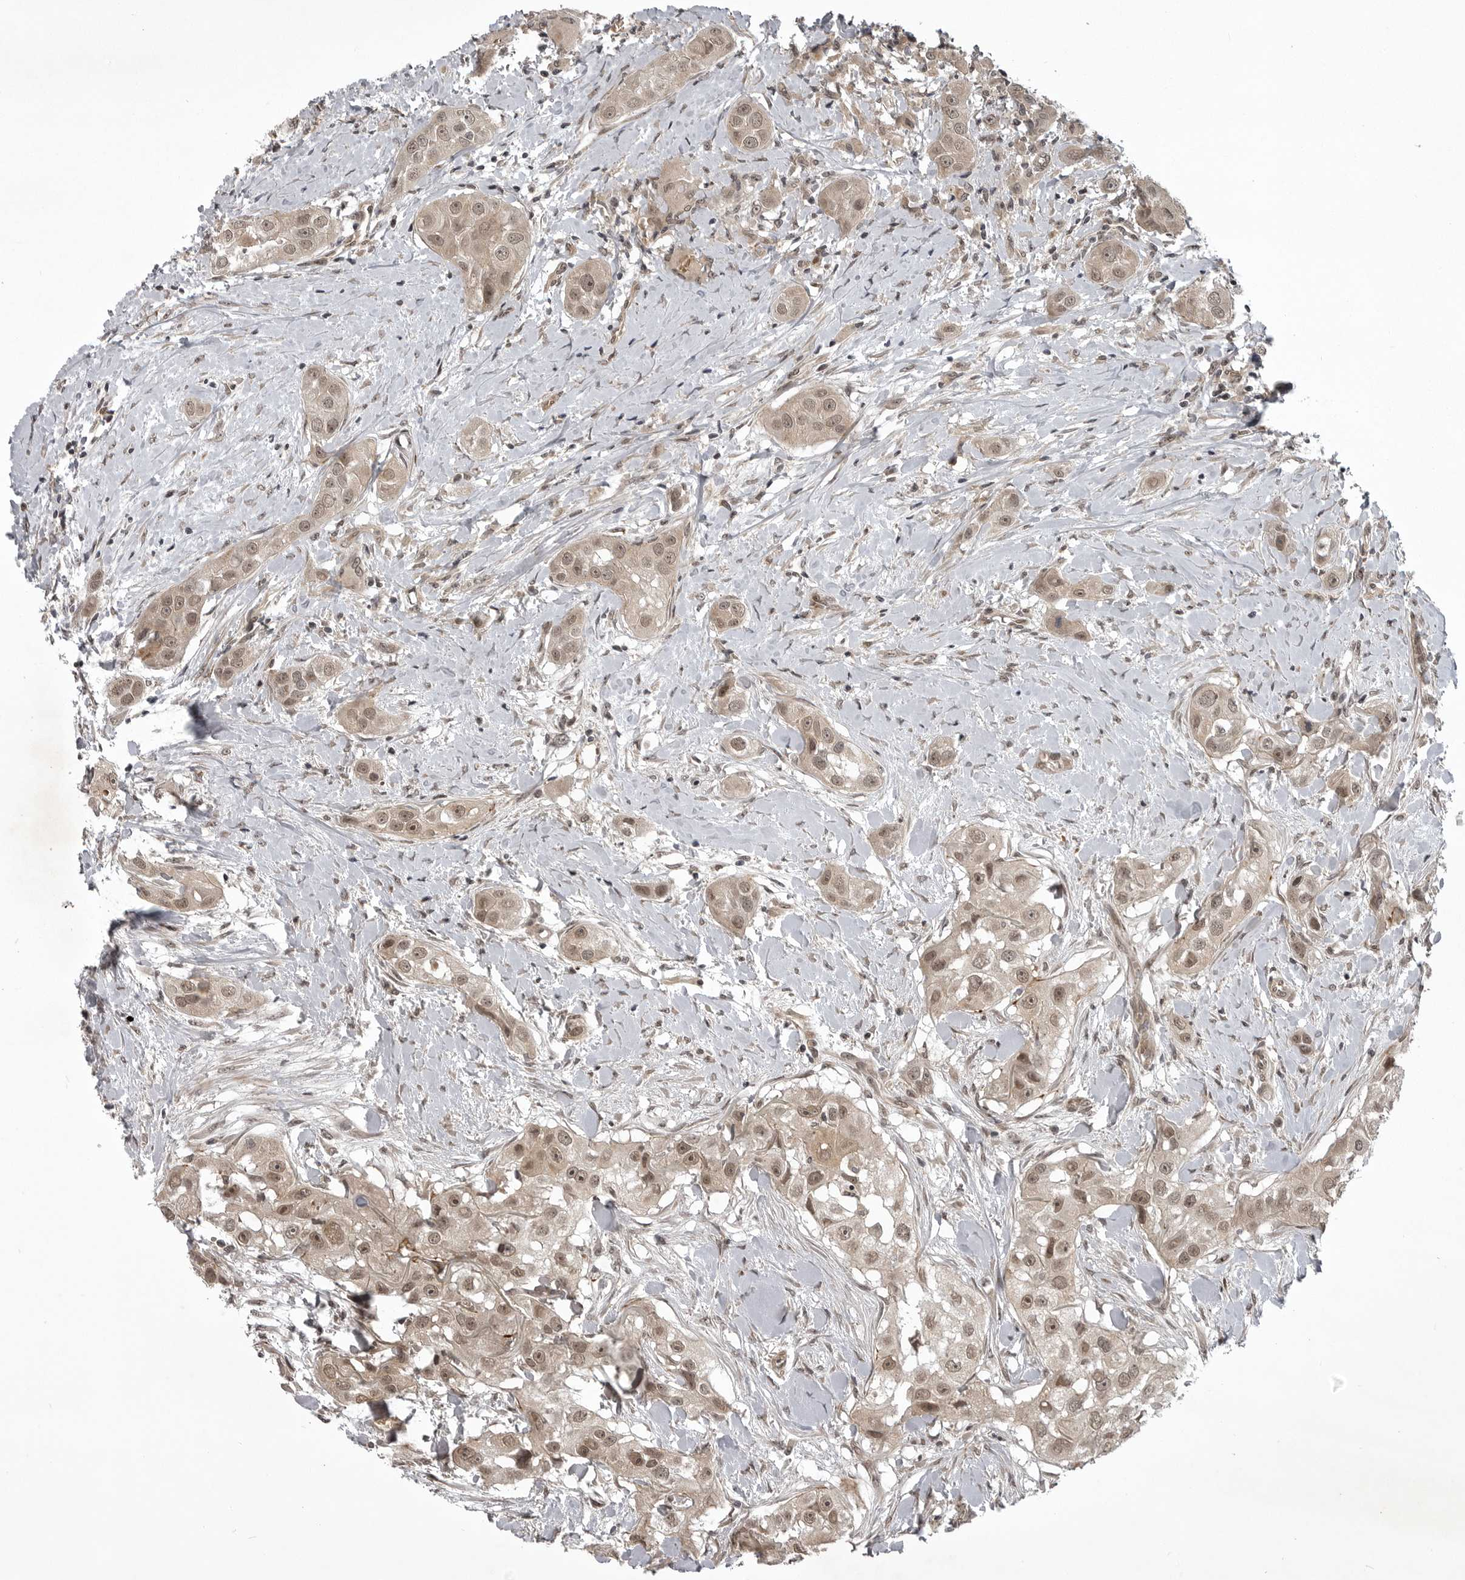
{"staining": {"intensity": "moderate", "quantity": ">75%", "location": "cytoplasmic/membranous,nuclear"}, "tissue": "head and neck cancer", "cell_type": "Tumor cells", "image_type": "cancer", "snomed": [{"axis": "morphology", "description": "Normal tissue, NOS"}, {"axis": "morphology", "description": "Squamous cell carcinoma, NOS"}, {"axis": "topography", "description": "Skeletal muscle"}, {"axis": "topography", "description": "Head-Neck"}], "caption": "Squamous cell carcinoma (head and neck) stained with DAB IHC demonstrates medium levels of moderate cytoplasmic/membranous and nuclear positivity in approximately >75% of tumor cells.", "gene": "SNX16", "patient": {"sex": "male", "age": 51}}